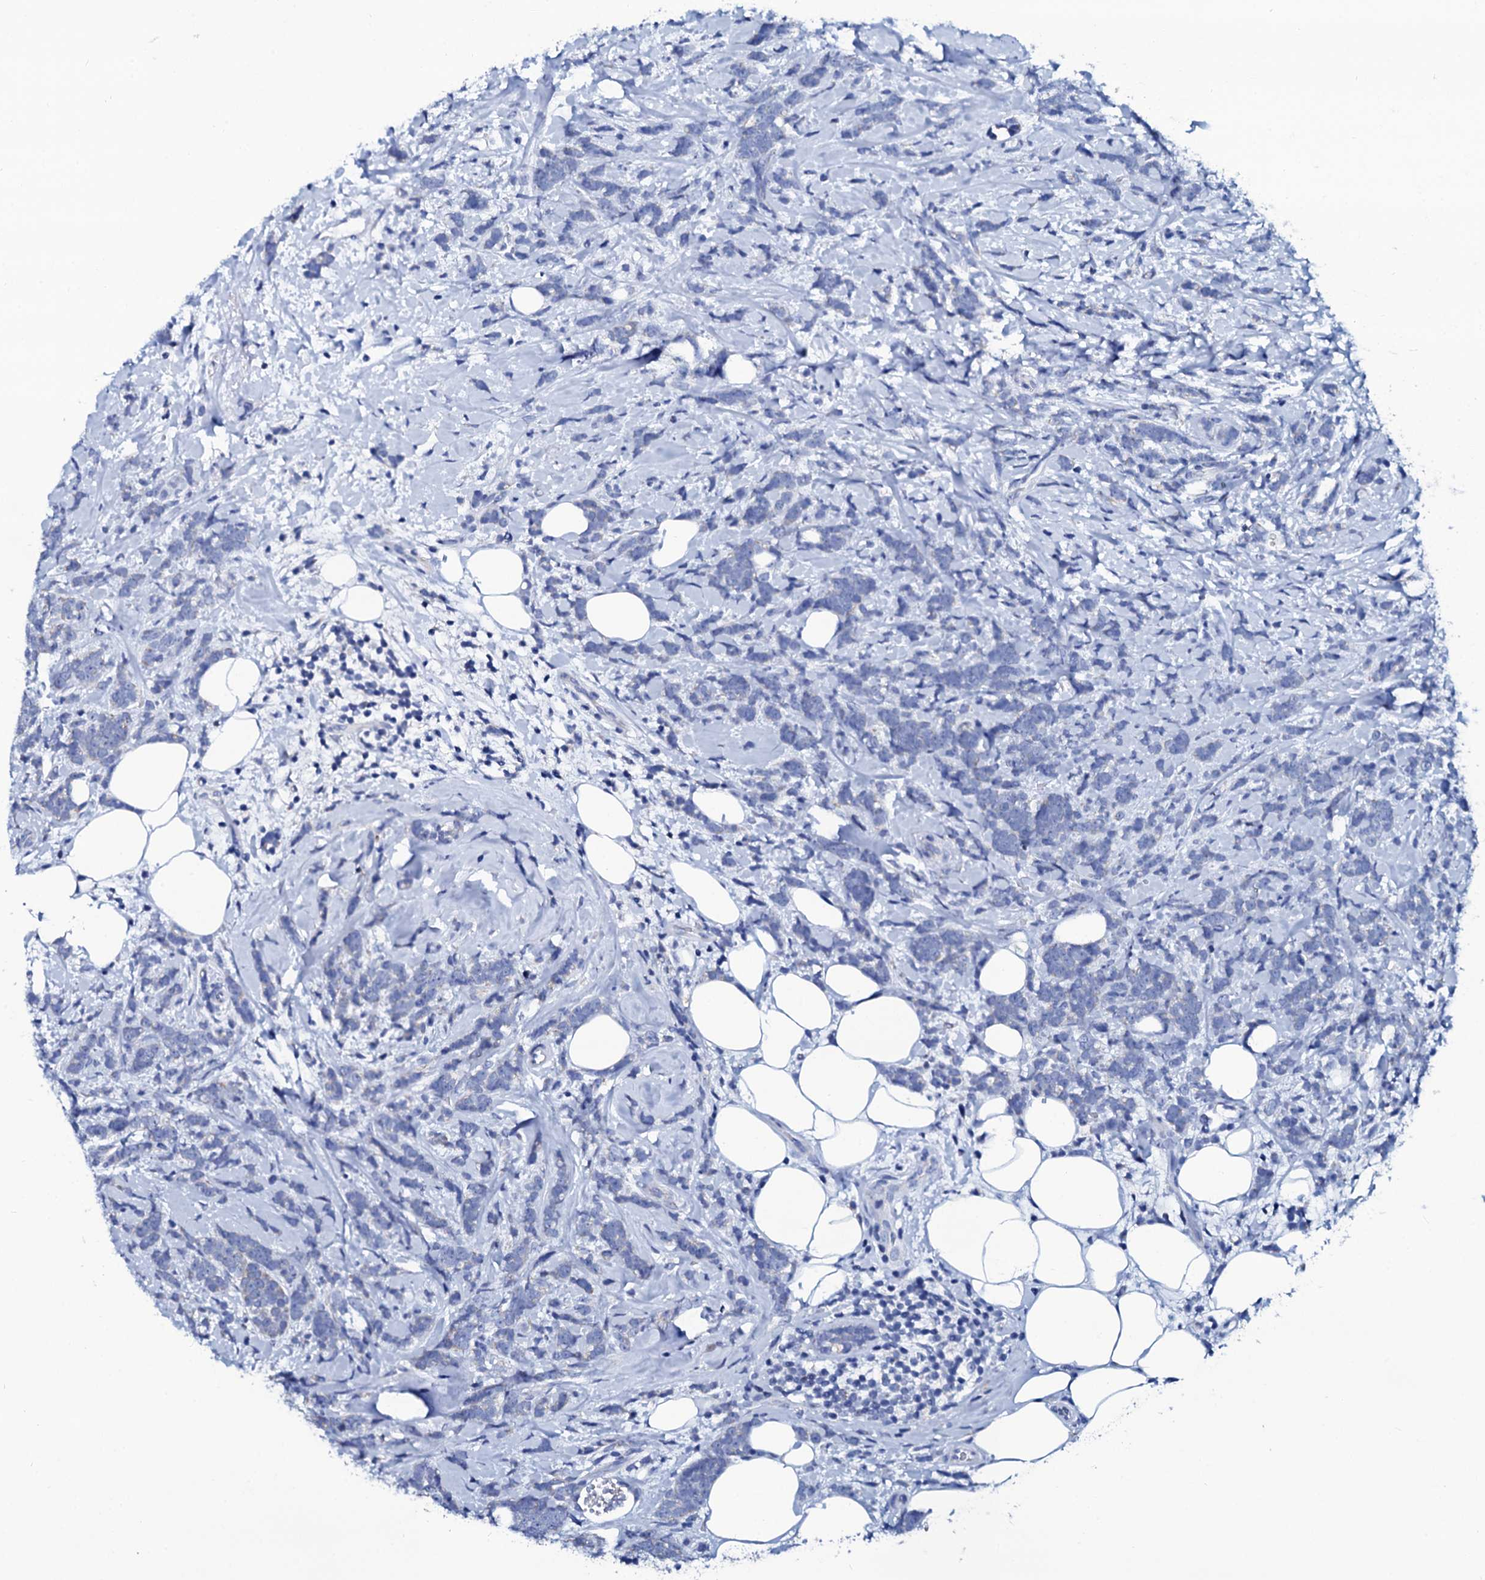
{"staining": {"intensity": "negative", "quantity": "none", "location": "none"}, "tissue": "breast cancer", "cell_type": "Tumor cells", "image_type": "cancer", "snomed": [{"axis": "morphology", "description": "Lobular carcinoma"}, {"axis": "topography", "description": "Breast"}], "caption": "Immunohistochemistry photomicrograph of human breast cancer stained for a protein (brown), which exhibits no expression in tumor cells. (DAB immunohistochemistry, high magnification).", "gene": "SLC37A4", "patient": {"sex": "female", "age": 58}}